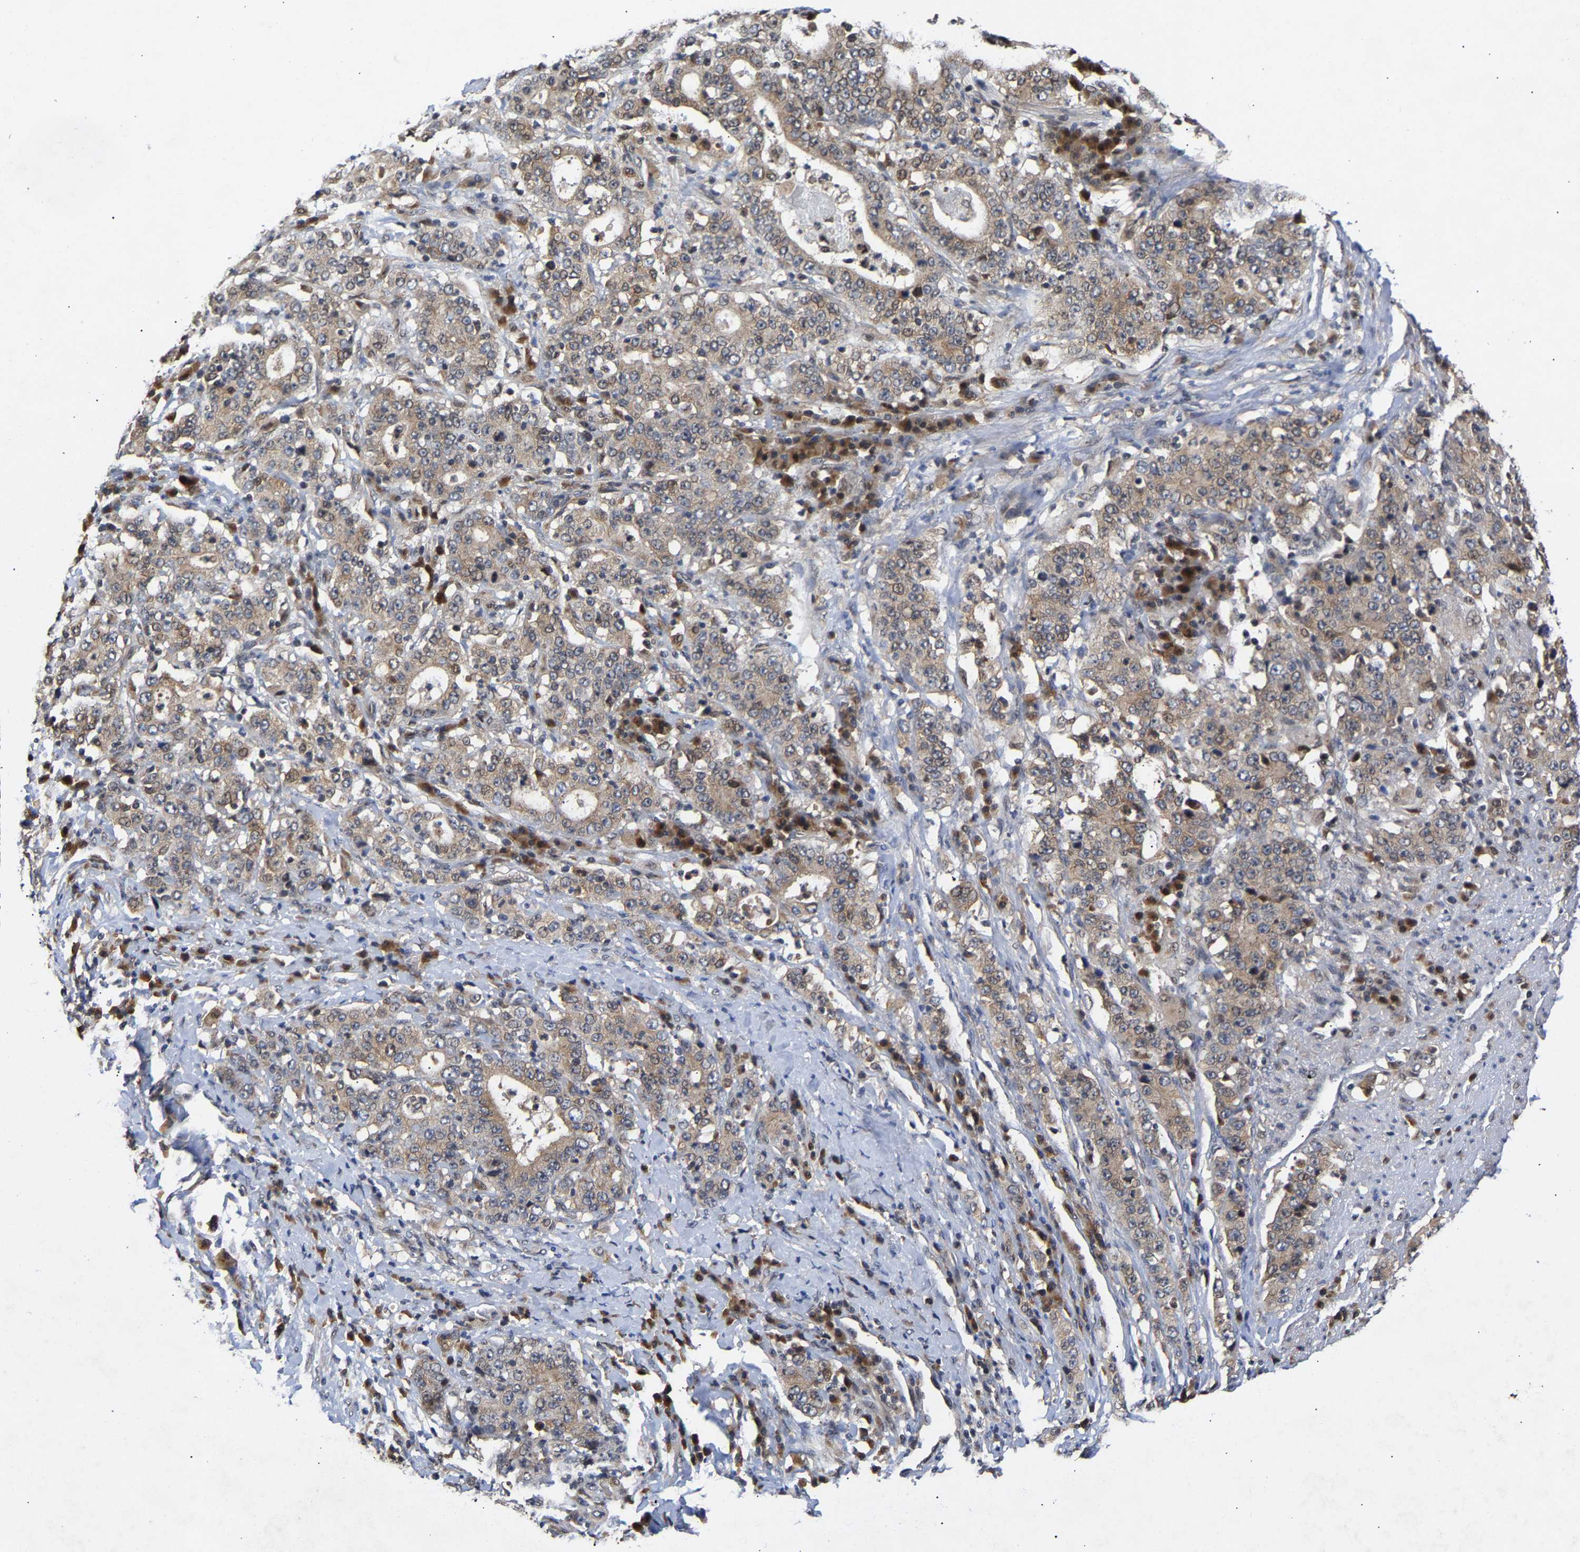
{"staining": {"intensity": "weak", "quantity": ">75%", "location": "cytoplasmic/membranous"}, "tissue": "stomach cancer", "cell_type": "Tumor cells", "image_type": "cancer", "snomed": [{"axis": "morphology", "description": "Normal tissue, NOS"}, {"axis": "morphology", "description": "Adenocarcinoma, NOS"}, {"axis": "topography", "description": "Stomach, upper"}, {"axis": "topography", "description": "Stomach"}], "caption": "Stomach cancer (adenocarcinoma) was stained to show a protein in brown. There is low levels of weak cytoplasmic/membranous positivity in about >75% of tumor cells.", "gene": "CLIP2", "patient": {"sex": "male", "age": 59}}